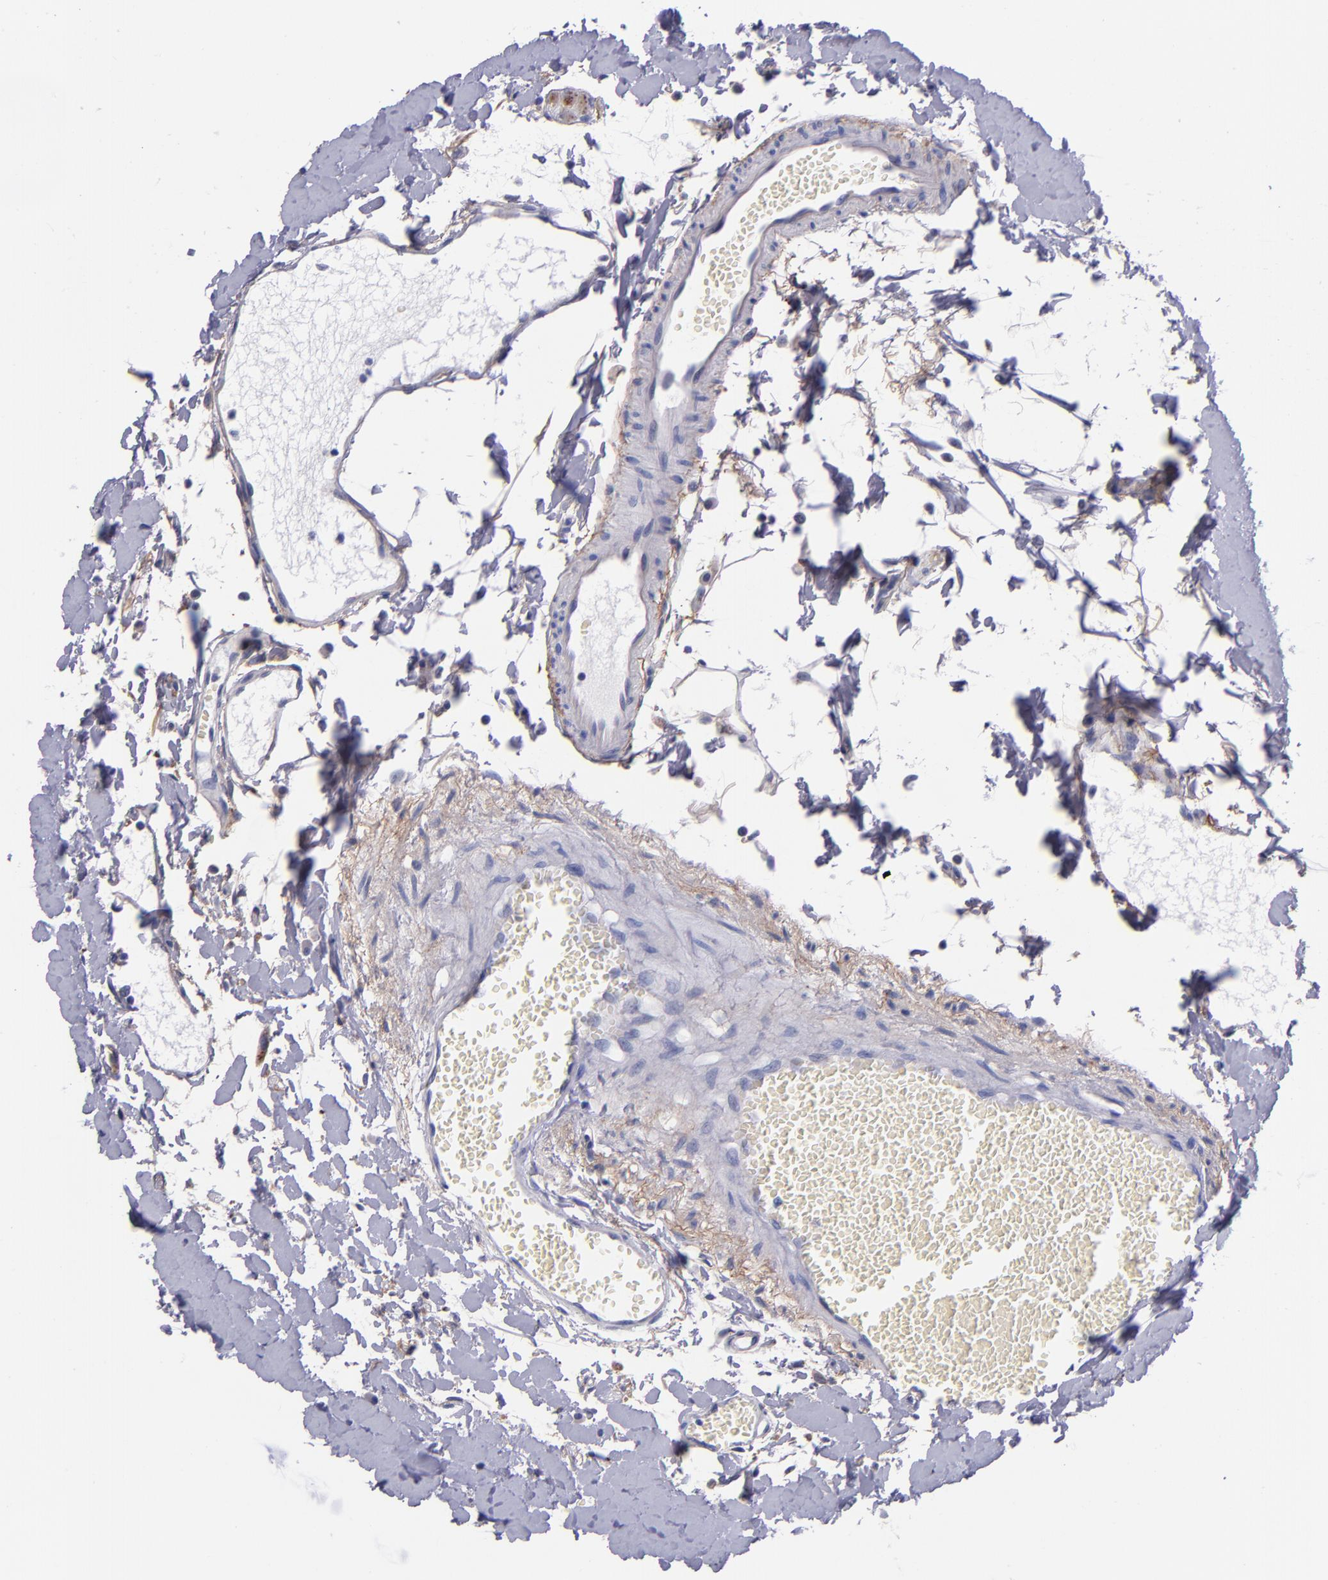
{"staining": {"intensity": "negative", "quantity": "none", "location": "none"}, "tissue": "small intestine", "cell_type": "Glandular cells", "image_type": "normal", "snomed": [{"axis": "morphology", "description": "Normal tissue, NOS"}, {"axis": "topography", "description": "Small intestine"}], "caption": "The image displays no staining of glandular cells in benign small intestine.", "gene": "IVL", "patient": {"sex": "female", "age": 61}}